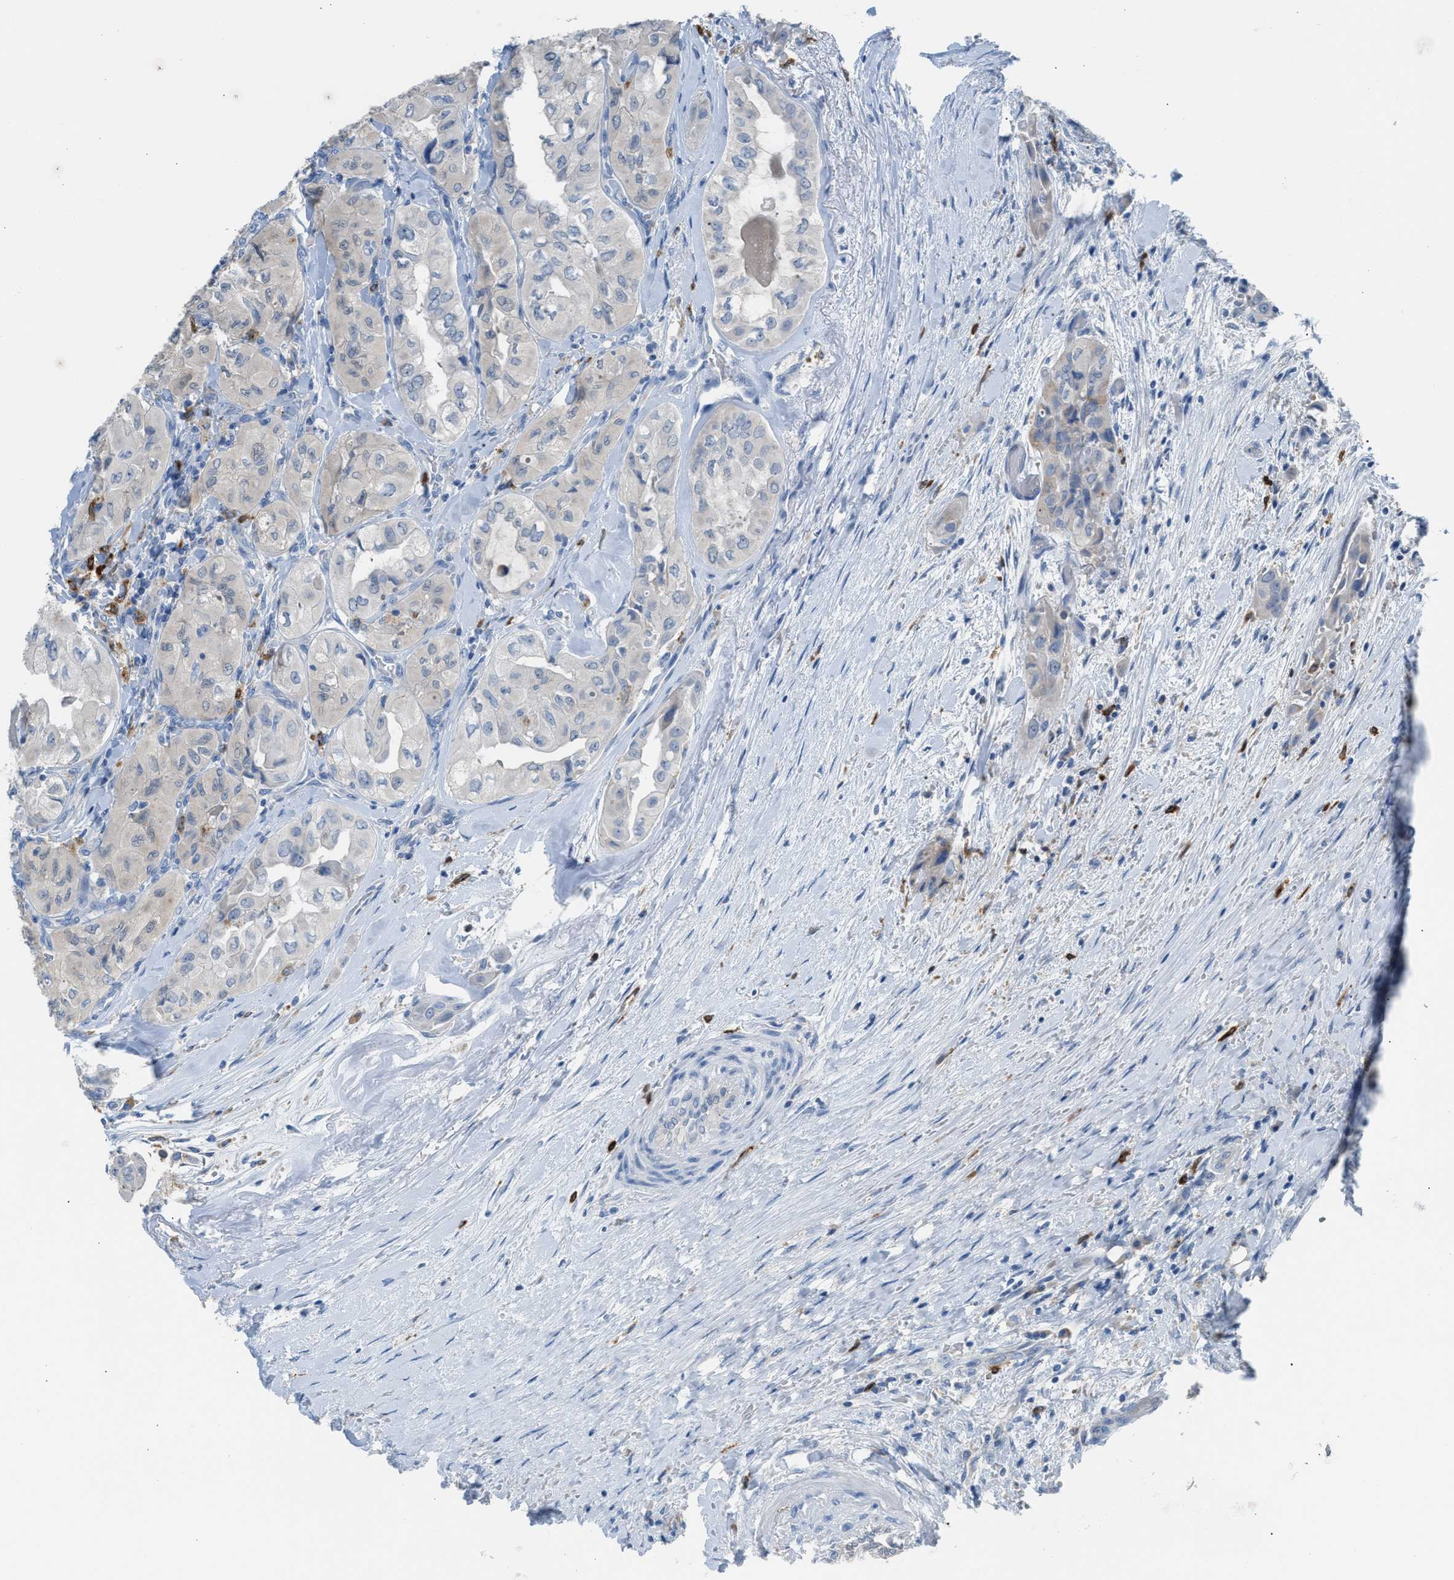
{"staining": {"intensity": "negative", "quantity": "none", "location": "none"}, "tissue": "thyroid cancer", "cell_type": "Tumor cells", "image_type": "cancer", "snomed": [{"axis": "morphology", "description": "Papillary adenocarcinoma, NOS"}, {"axis": "topography", "description": "Thyroid gland"}], "caption": "Human thyroid cancer stained for a protein using immunohistochemistry (IHC) demonstrates no positivity in tumor cells.", "gene": "CLEC10A", "patient": {"sex": "female", "age": 59}}